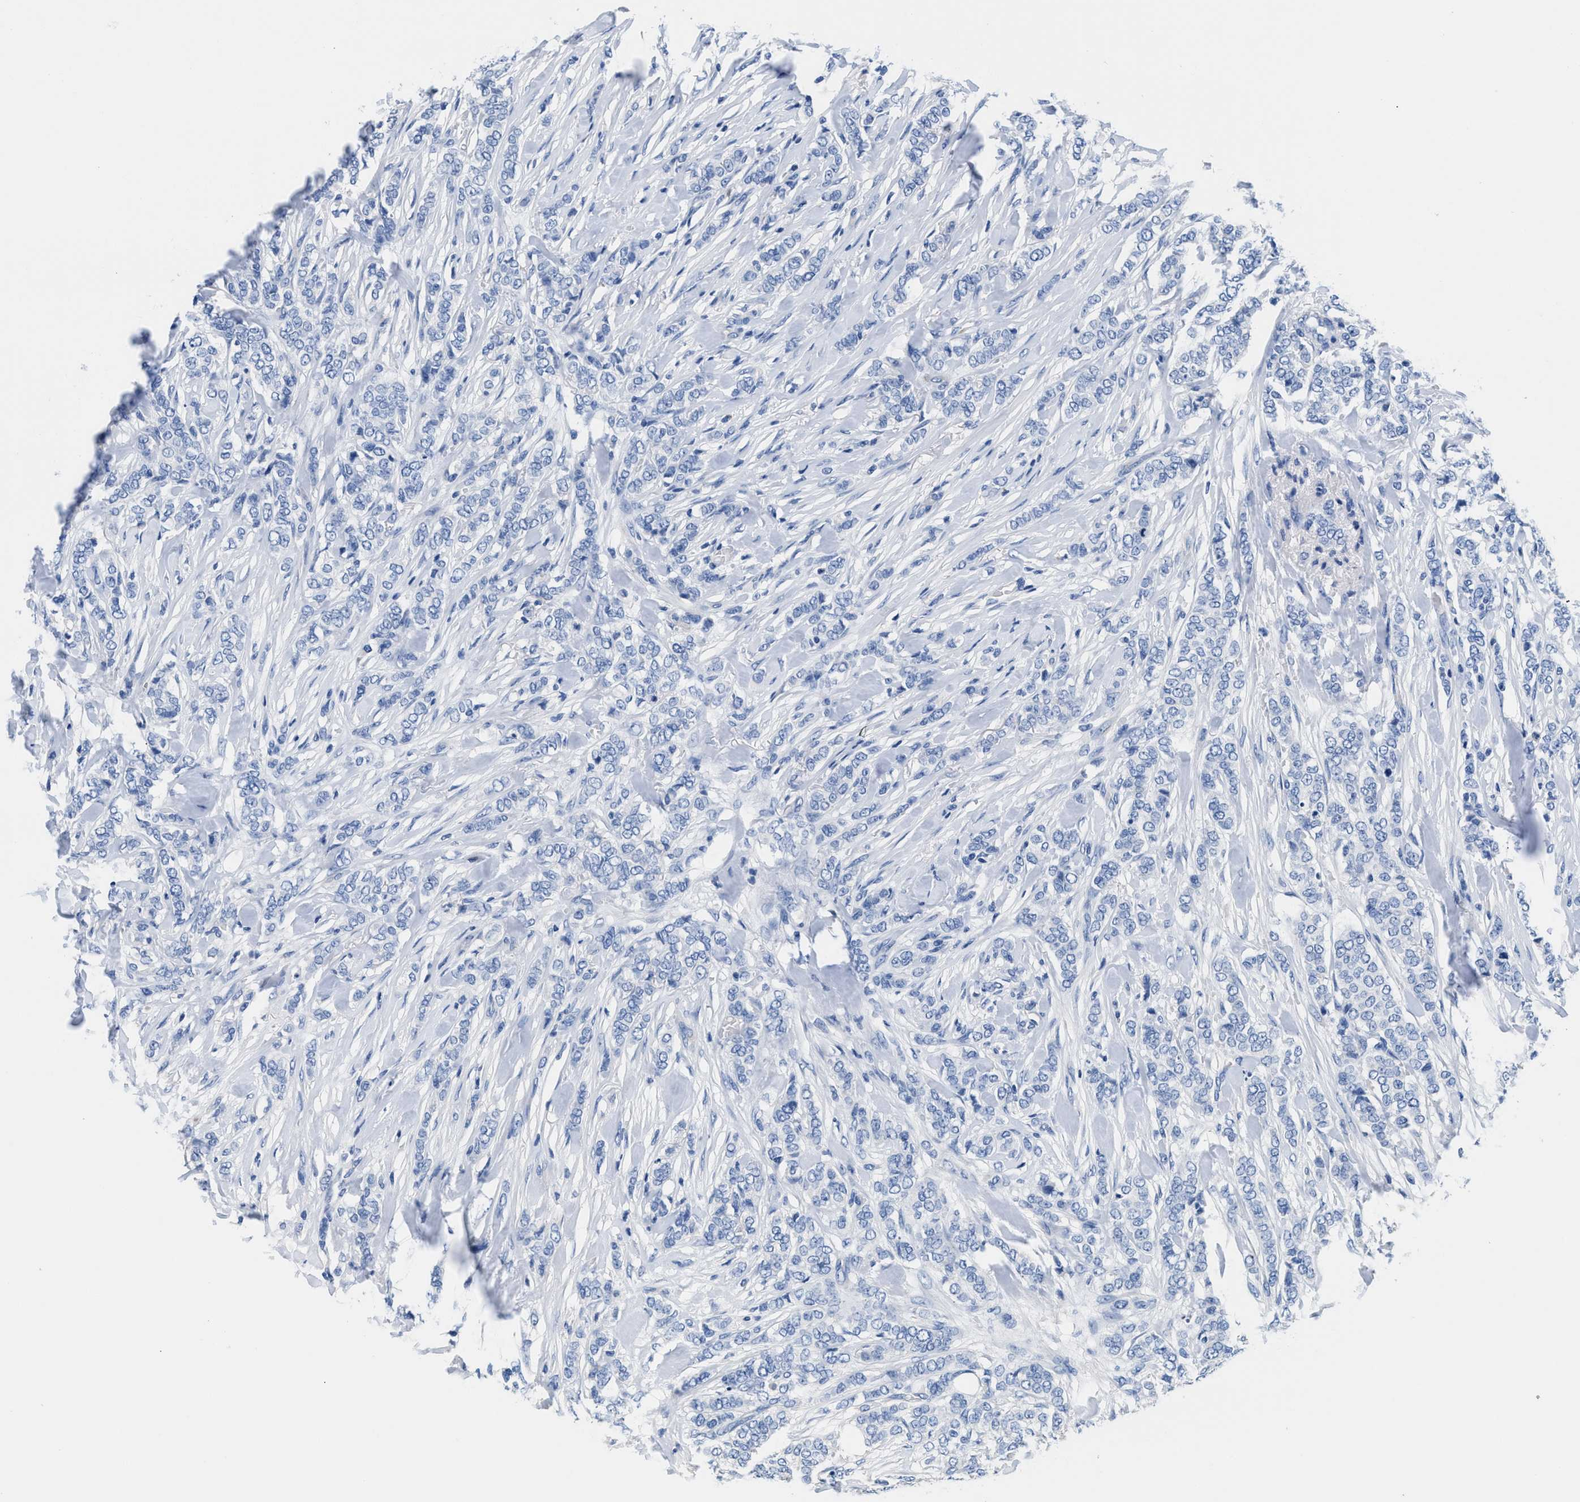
{"staining": {"intensity": "negative", "quantity": "none", "location": "none"}, "tissue": "breast cancer", "cell_type": "Tumor cells", "image_type": "cancer", "snomed": [{"axis": "morphology", "description": "Lobular carcinoma"}, {"axis": "topography", "description": "Skin"}, {"axis": "topography", "description": "Breast"}], "caption": "An image of lobular carcinoma (breast) stained for a protein displays no brown staining in tumor cells. (DAB immunohistochemistry with hematoxylin counter stain).", "gene": "SLFN13", "patient": {"sex": "female", "age": 46}}